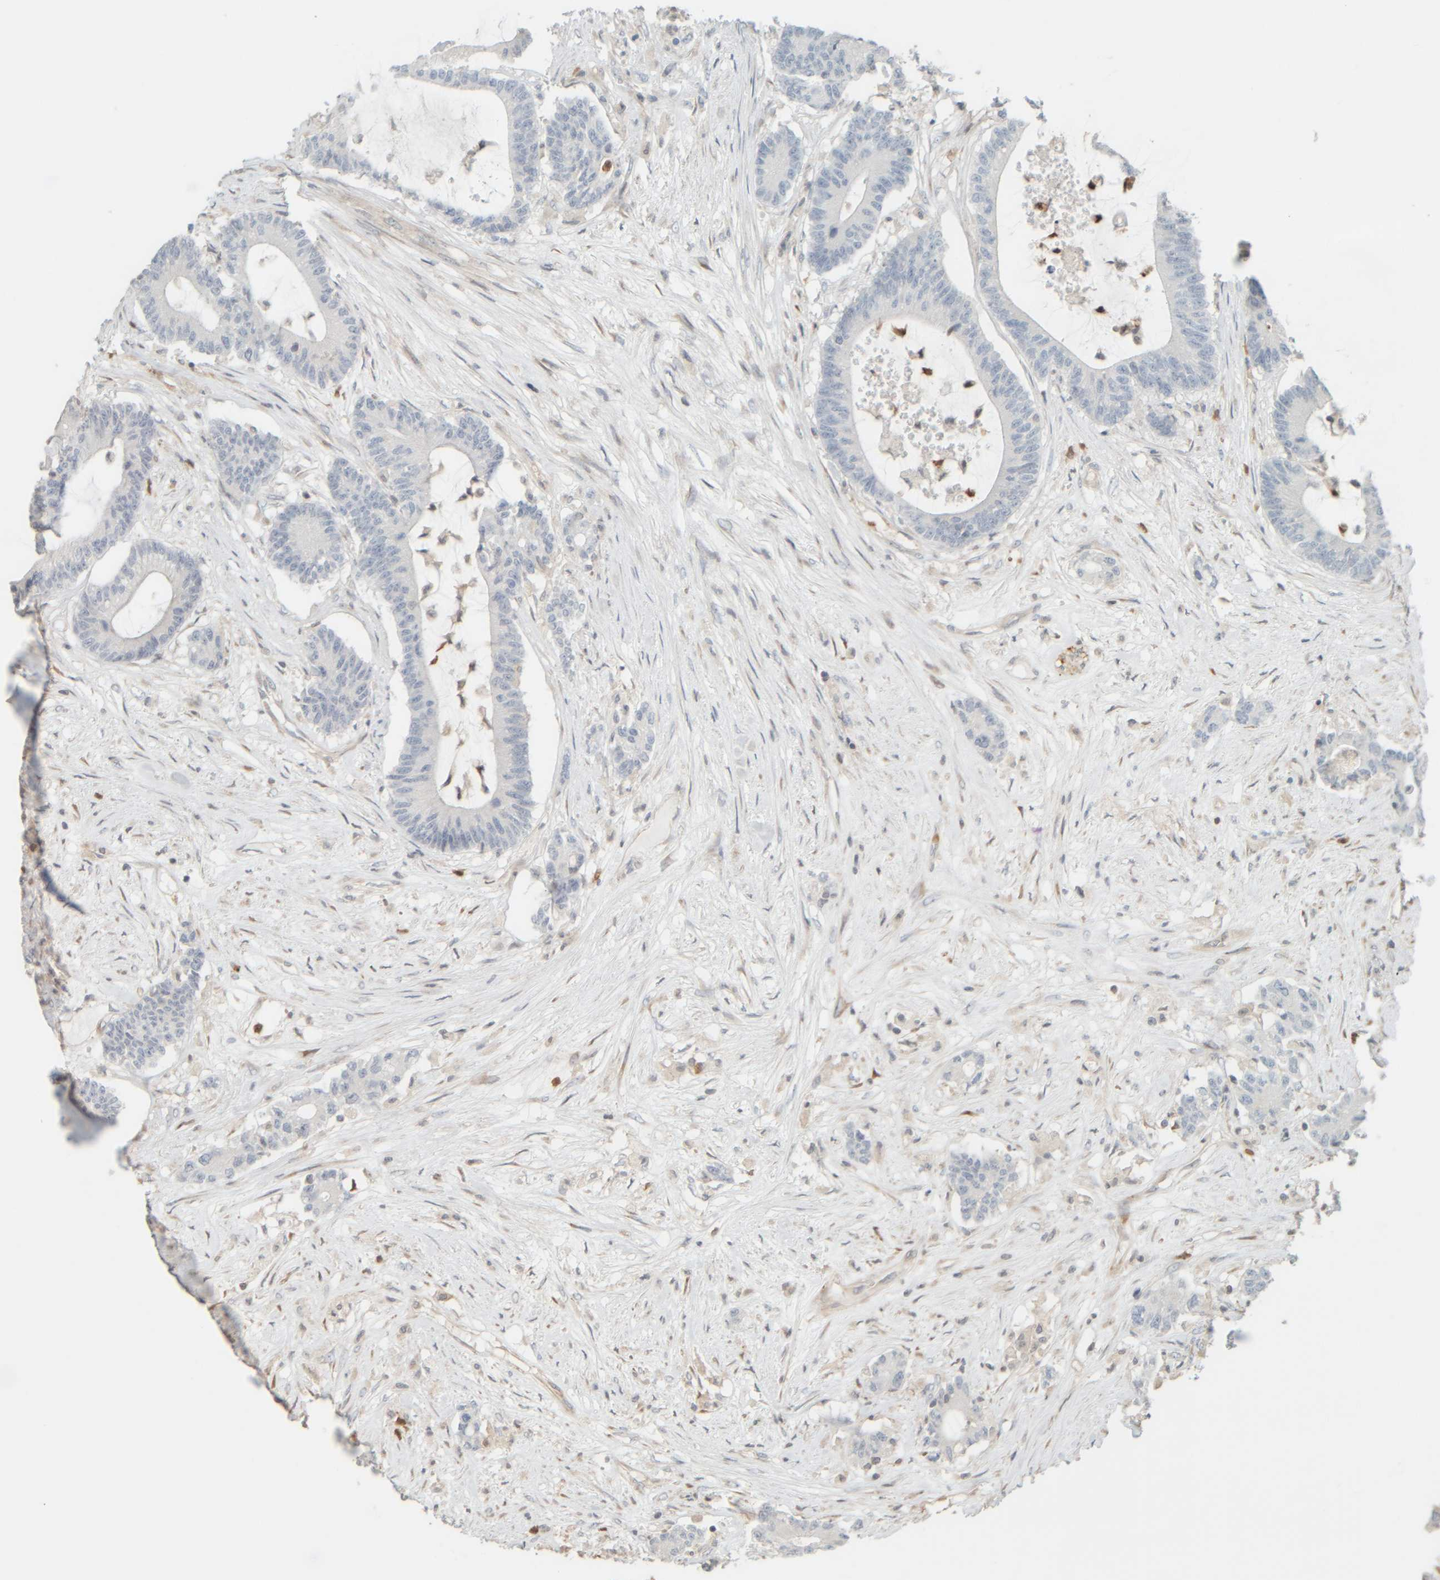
{"staining": {"intensity": "negative", "quantity": "none", "location": "none"}, "tissue": "colorectal cancer", "cell_type": "Tumor cells", "image_type": "cancer", "snomed": [{"axis": "morphology", "description": "Adenocarcinoma, NOS"}, {"axis": "topography", "description": "Colon"}], "caption": "The IHC micrograph has no significant positivity in tumor cells of adenocarcinoma (colorectal) tissue.", "gene": "PTGES3L-AARSD1", "patient": {"sex": "female", "age": 84}}